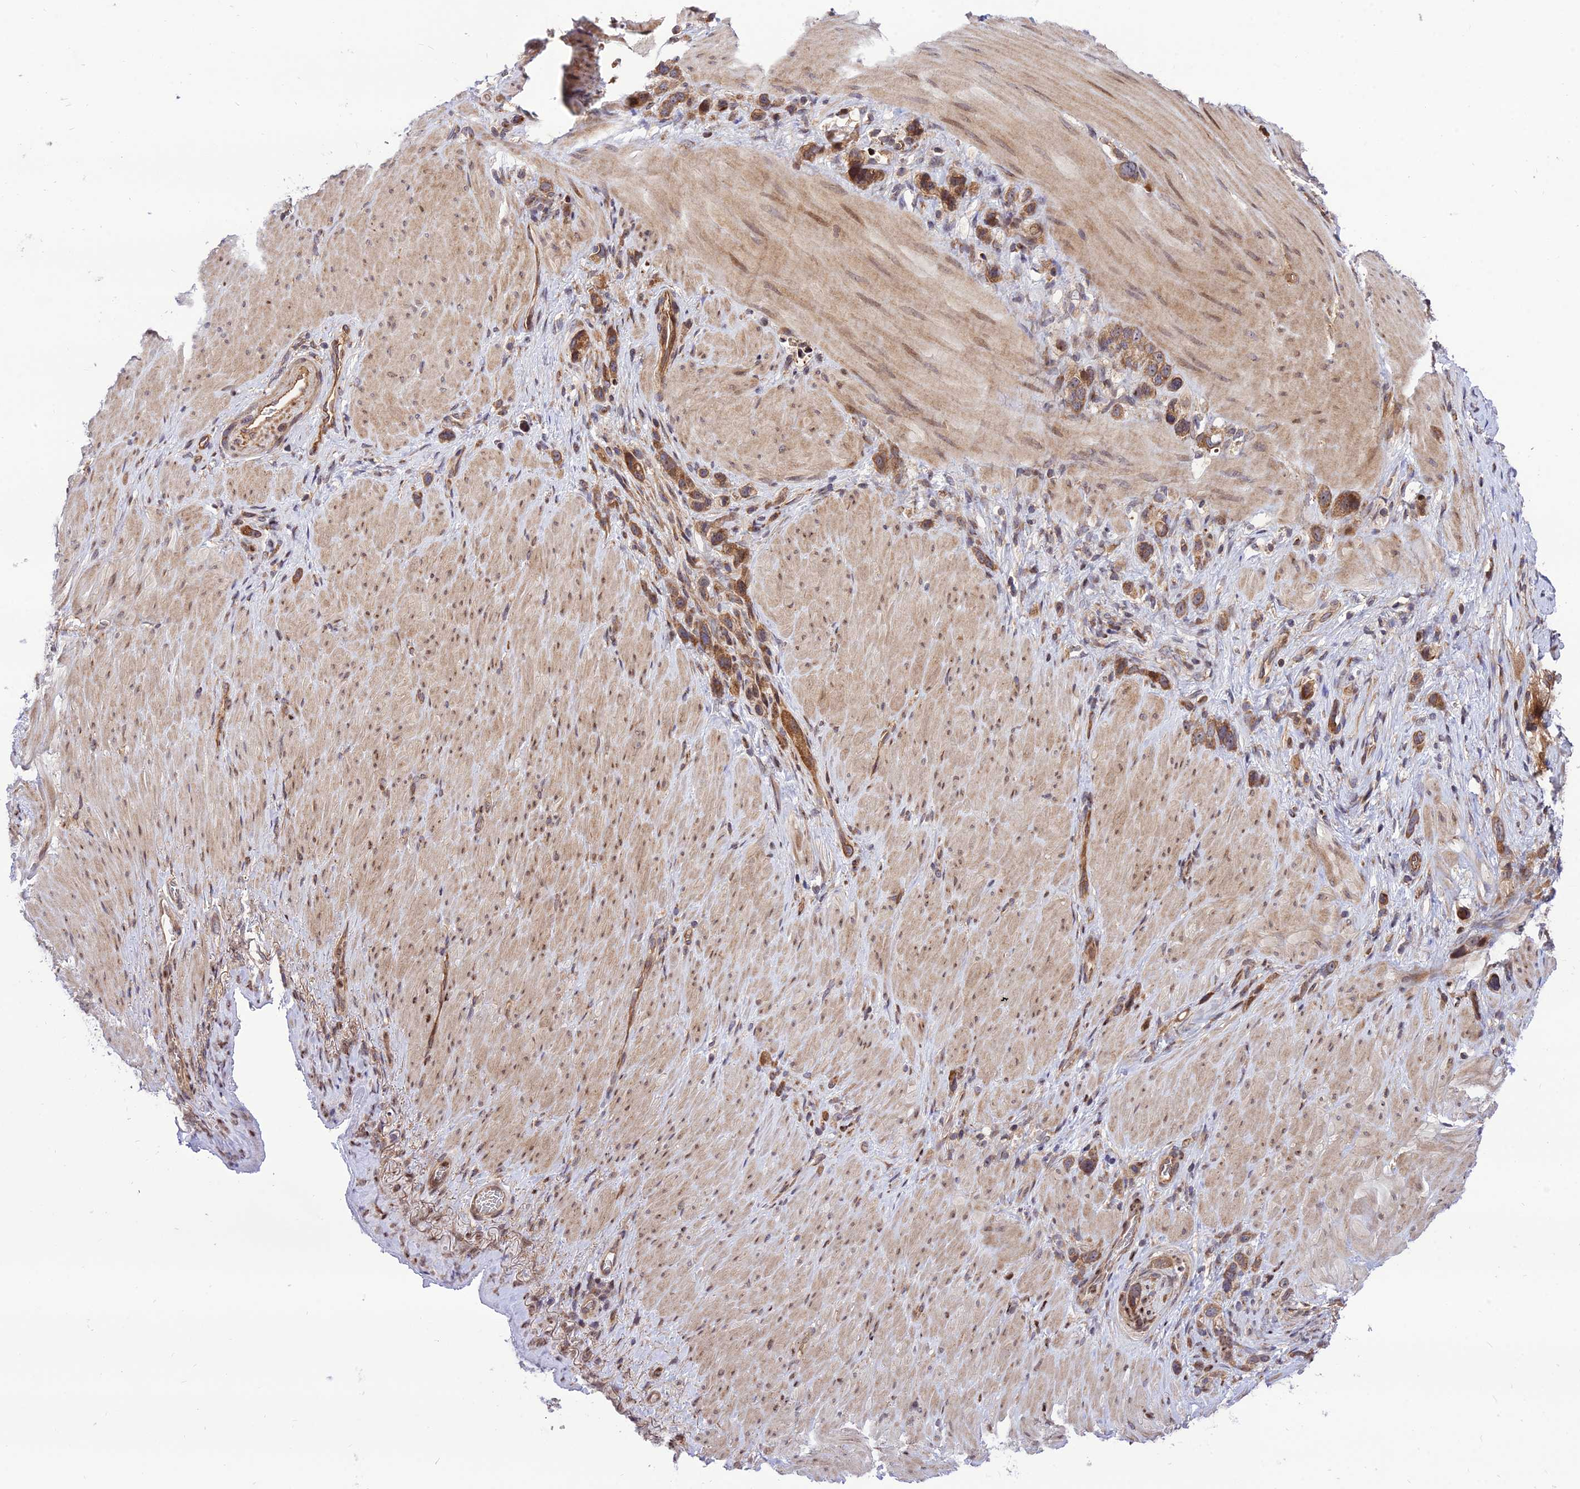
{"staining": {"intensity": "moderate", "quantity": ">75%", "location": "cytoplasmic/membranous"}, "tissue": "stomach cancer", "cell_type": "Tumor cells", "image_type": "cancer", "snomed": [{"axis": "morphology", "description": "Adenocarcinoma, NOS"}, {"axis": "topography", "description": "Stomach"}], "caption": "IHC (DAB) staining of human adenocarcinoma (stomach) reveals moderate cytoplasmic/membranous protein expression in about >75% of tumor cells. Nuclei are stained in blue.", "gene": "SMG6", "patient": {"sex": "female", "age": 65}}